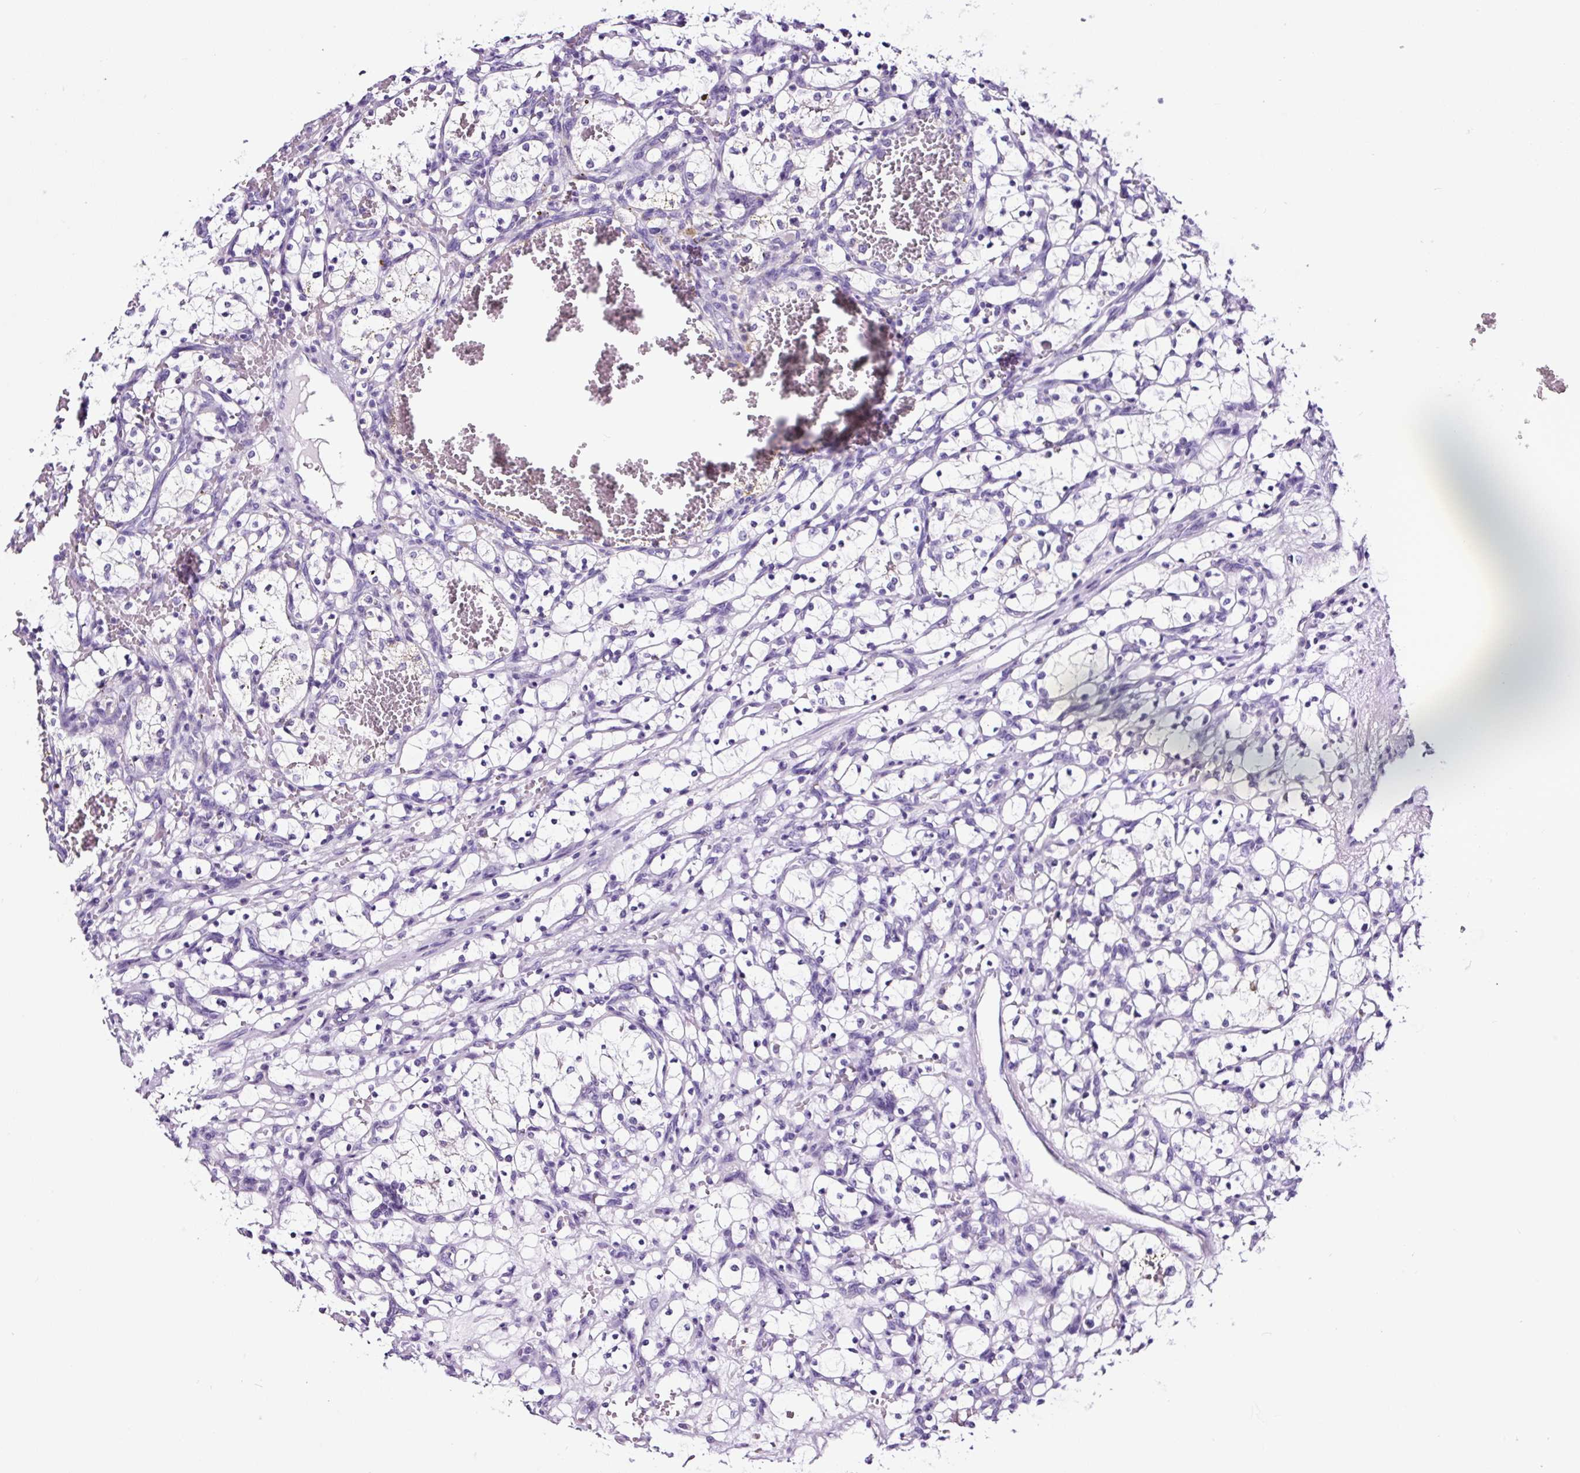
{"staining": {"intensity": "negative", "quantity": "none", "location": "none"}, "tissue": "renal cancer", "cell_type": "Tumor cells", "image_type": "cancer", "snomed": [{"axis": "morphology", "description": "Adenocarcinoma, NOS"}, {"axis": "topography", "description": "Kidney"}], "caption": "An image of human renal cancer is negative for staining in tumor cells.", "gene": "FBXL7", "patient": {"sex": "female", "age": 69}}